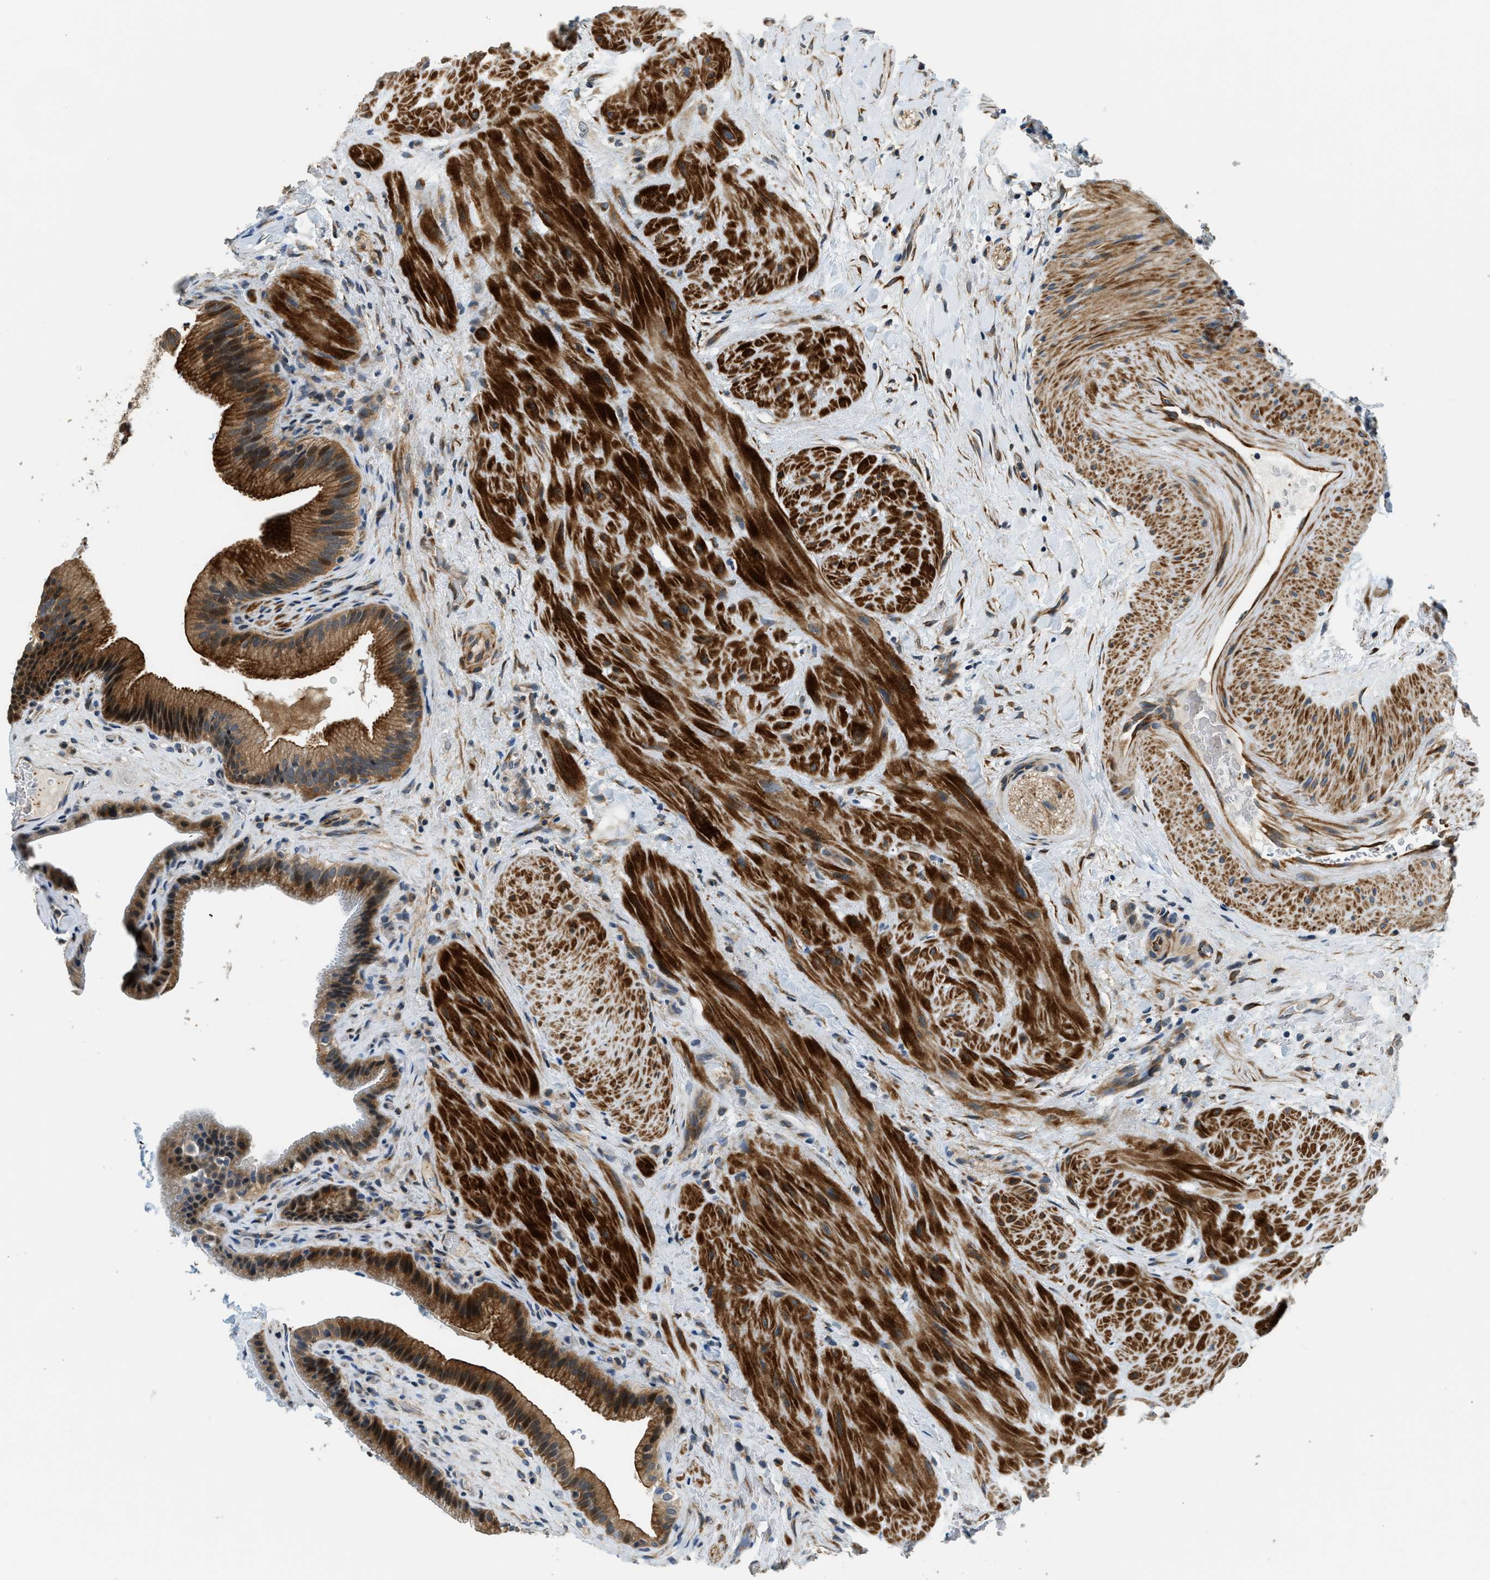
{"staining": {"intensity": "moderate", "quantity": ">75%", "location": "cytoplasmic/membranous"}, "tissue": "gallbladder", "cell_type": "Glandular cells", "image_type": "normal", "snomed": [{"axis": "morphology", "description": "Normal tissue, NOS"}, {"axis": "topography", "description": "Gallbladder"}], "caption": "Glandular cells demonstrate medium levels of moderate cytoplasmic/membranous expression in about >75% of cells in unremarkable gallbladder.", "gene": "ALOX12", "patient": {"sex": "male", "age": 49}}